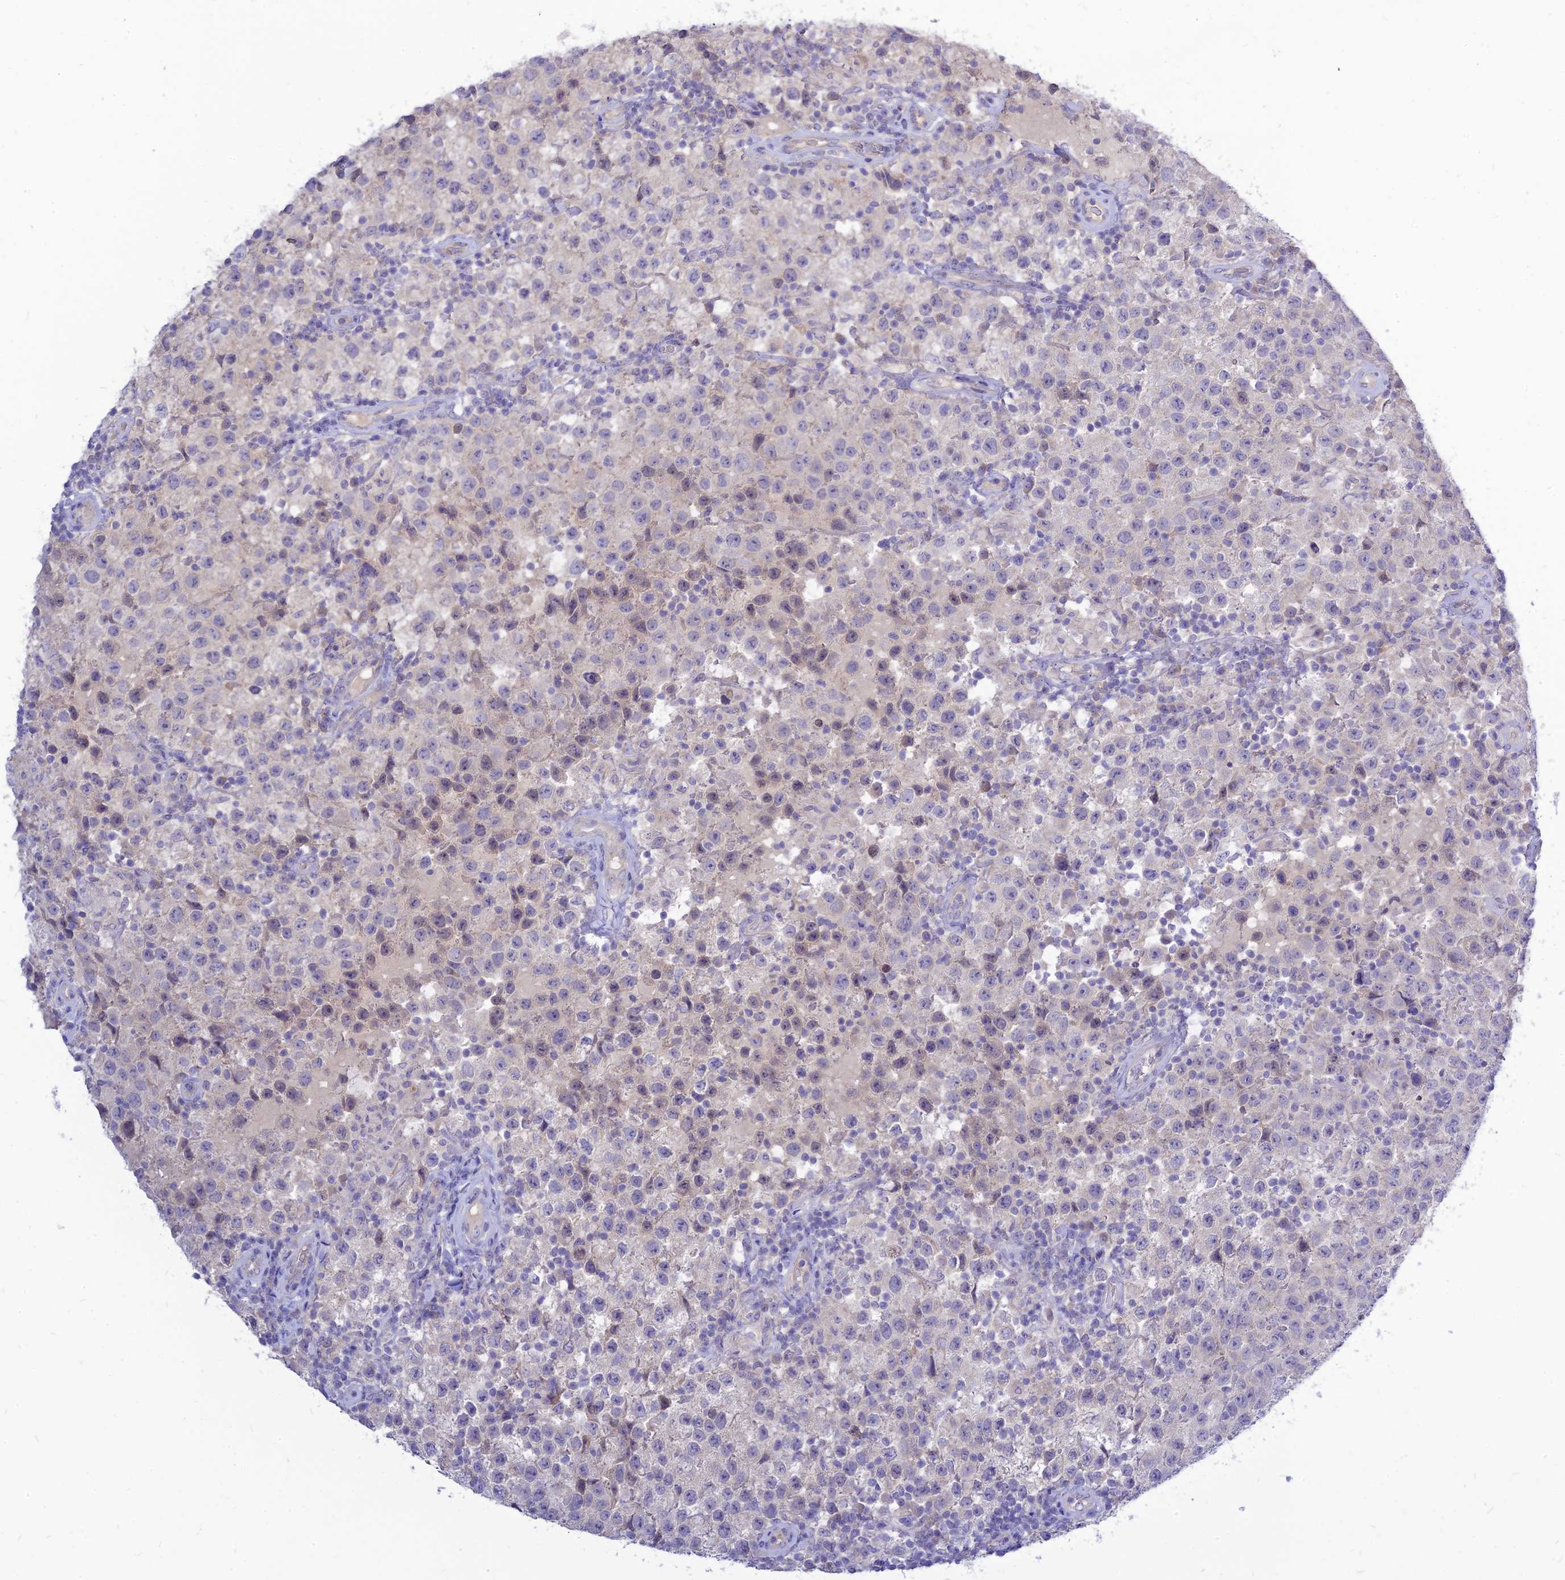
{"staining": {"intensity": "negative", "quantity": "none", "location": "none"}, "tissue": "testis cancer", "cell_type": "Tumor cells", "image_type": "cancer", "snomed": [{"axis": "morphology", "description": "Seminoma, NOS"}, {"axis": "morphology", "description": "Carcinoma, Embryonal, NOS"}, {"axis": "topography", "description": "Testis"}], "caption": "IHC photomicrograph of neoplastic tissue: human testis cancer (seminoma) stained with DAB reveals no significant protein expression in tumor cells.", "gene": "CZIB", "patient": {"sex": "male", "age": 41}}